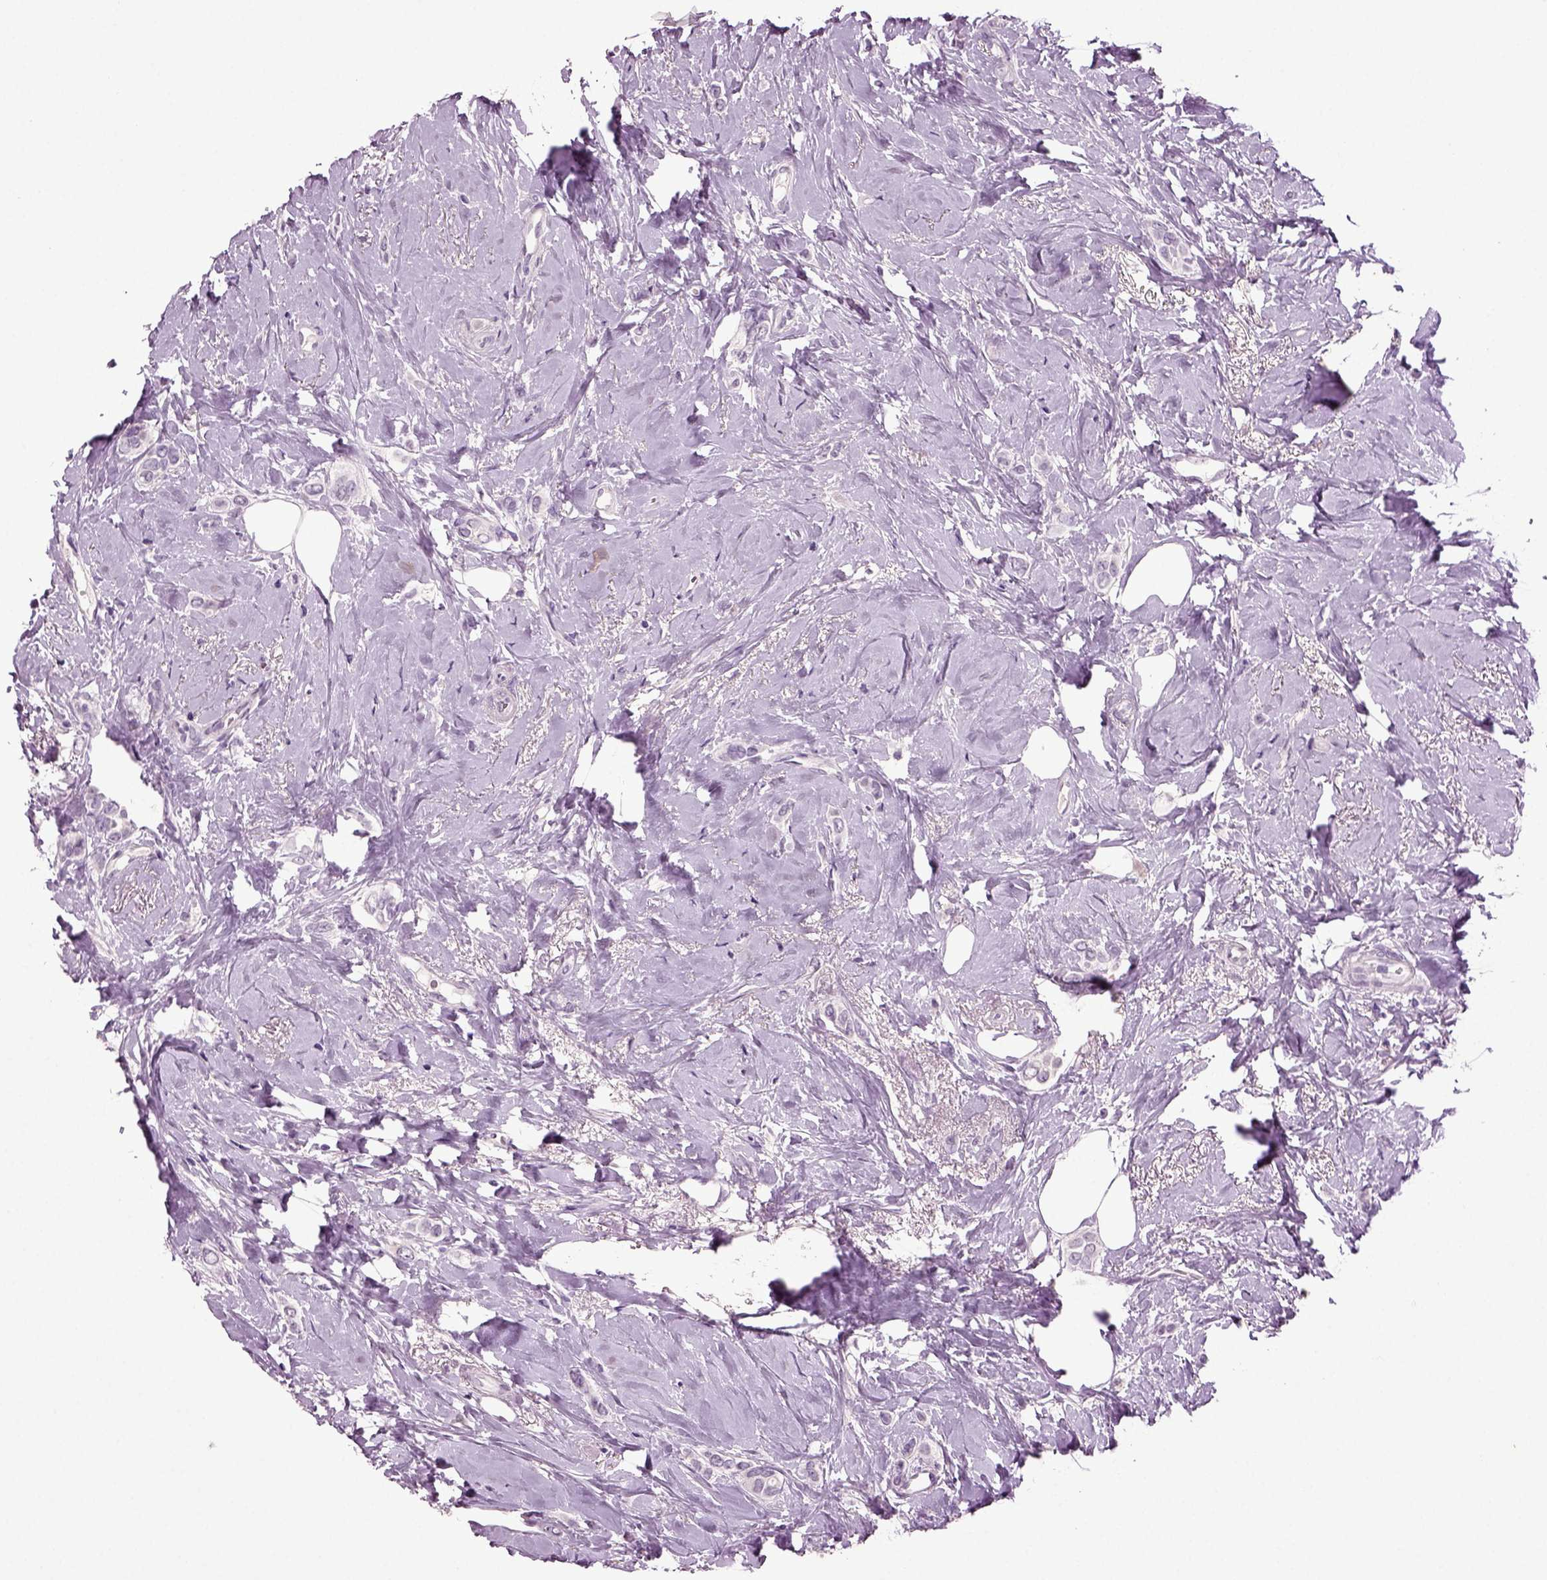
{"staining": {"intensity": "negative", "quantity": "none", "location": "none"}, "tissue": "breast cancer", "cell_type": "Tumor cells", "image_type": "cancer", "snomed": [{"axis": "morphology", "description": "Lobular carcinoma"}, {"axis": "topography", "description": "Breast"}], "caption": "Protein analysis of breast cancer (lobular carcinoma) reveals no significant staining in tumor cells.", "gene": "SLC17A6", "patient": {"sex": "female", "age": 66}}